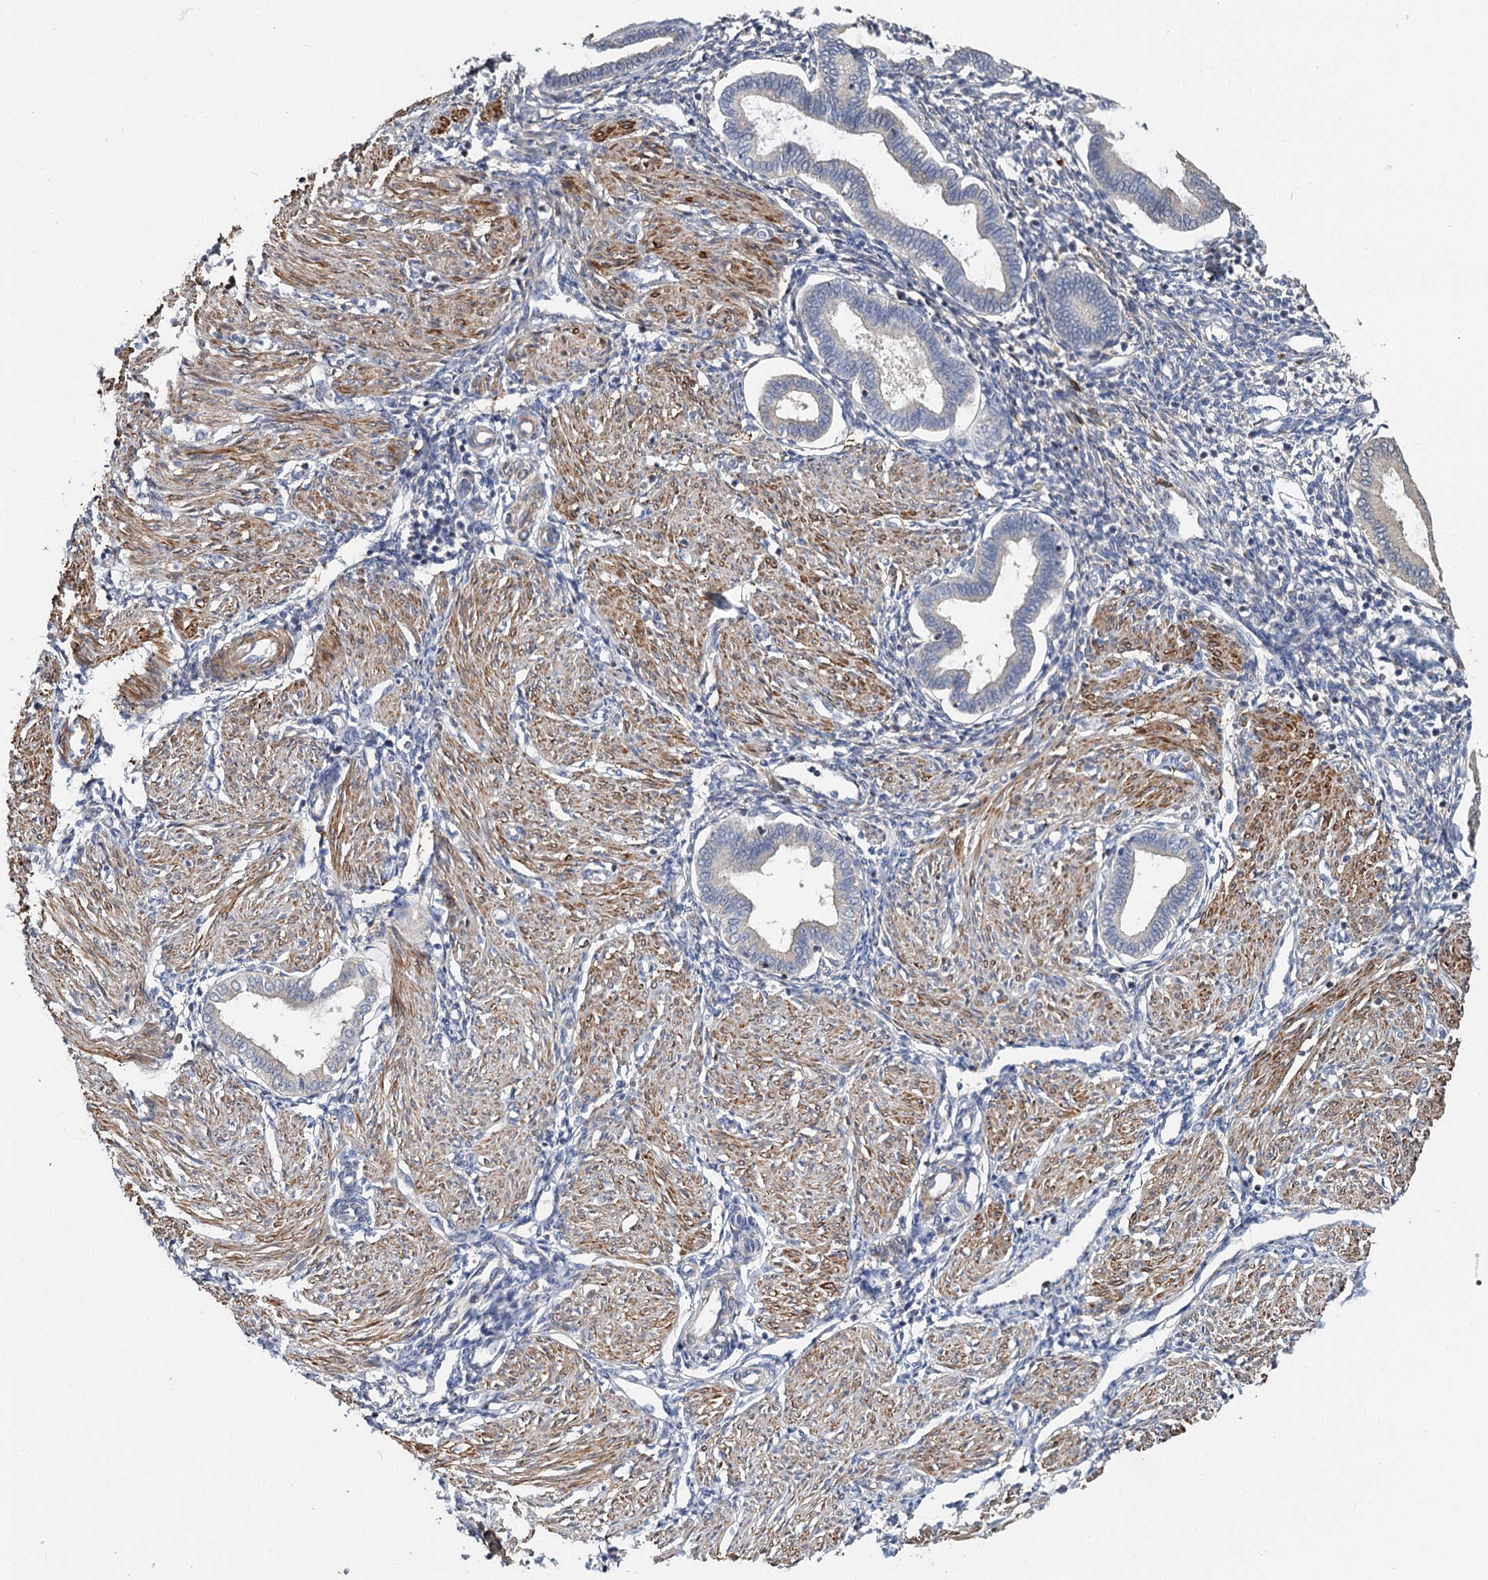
{"staining": {"intensity": "weak", "quantity": "<25%", "location": "cytoplasmic/membranous"}, "tissue": "endometrium", "cell_type": "Cells in endometrial stroma", "image_type": "normal", "snomed": [{"axis": "morphology", "description": "Normal tissue, NOS"}, {"axis": "topography", "description": "Endometrium"}], "caption": "Immunohistochemistry (IHC) of unremarkable endometrium shows no staining in cells in endometrial stroma.", "gene": "ALKBH7", "patient": {"sex": "female", "age": 53}}